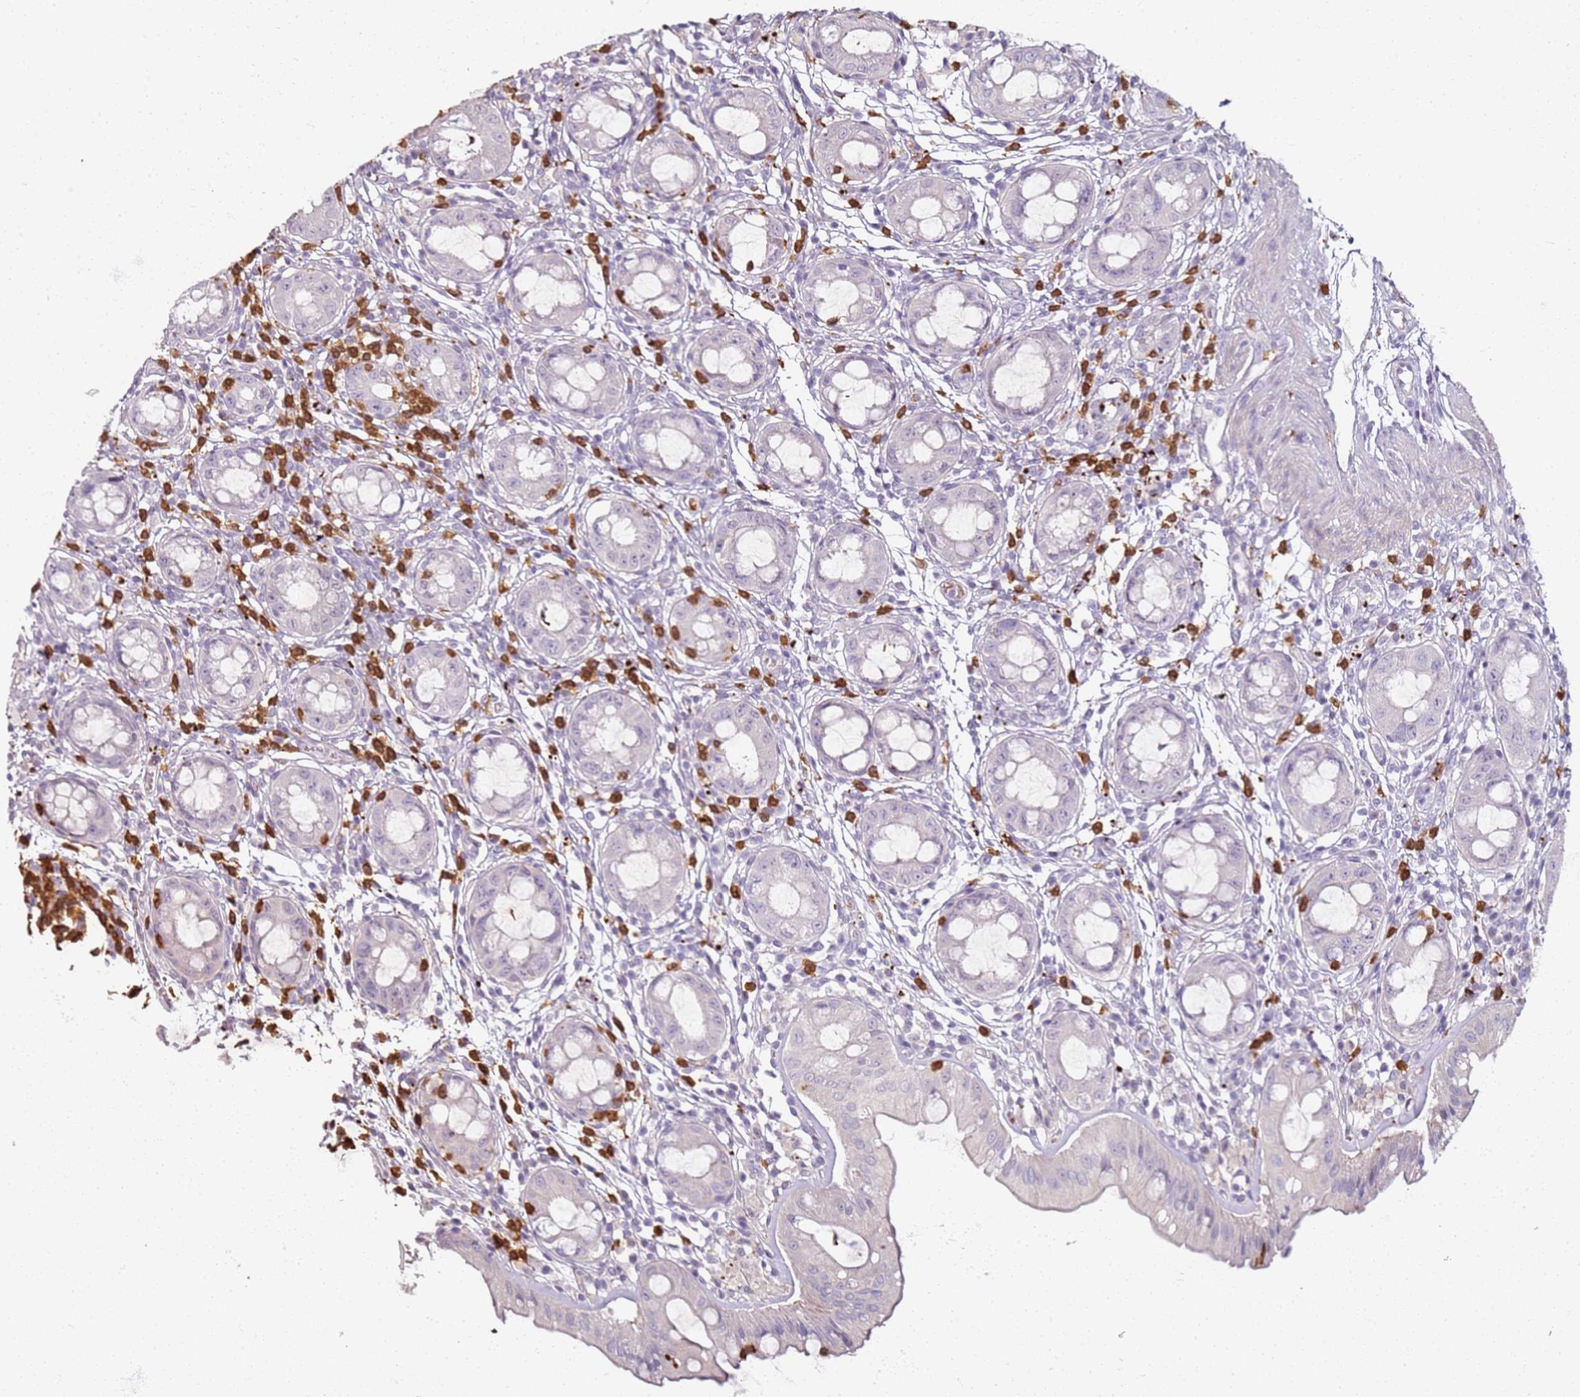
{"staining": {"intensity": "weak", "quantity": "<25%", "location": "cytoplasmic/membranous"}, "tissue": "rectum", "cell_type": "Glandular cells", "image_type": "normal", "snomed": [{"axis": "morphology", "description": "Normal tissue, NOS"}, {"axis": "topography", "description": "Rectum"}], "caption": "Immunohistochemical staining of normal rectum reveals no significant staining in glandular cells.", "gene": "CD40LG", "patient": {"sex": "female", "age": 57}}